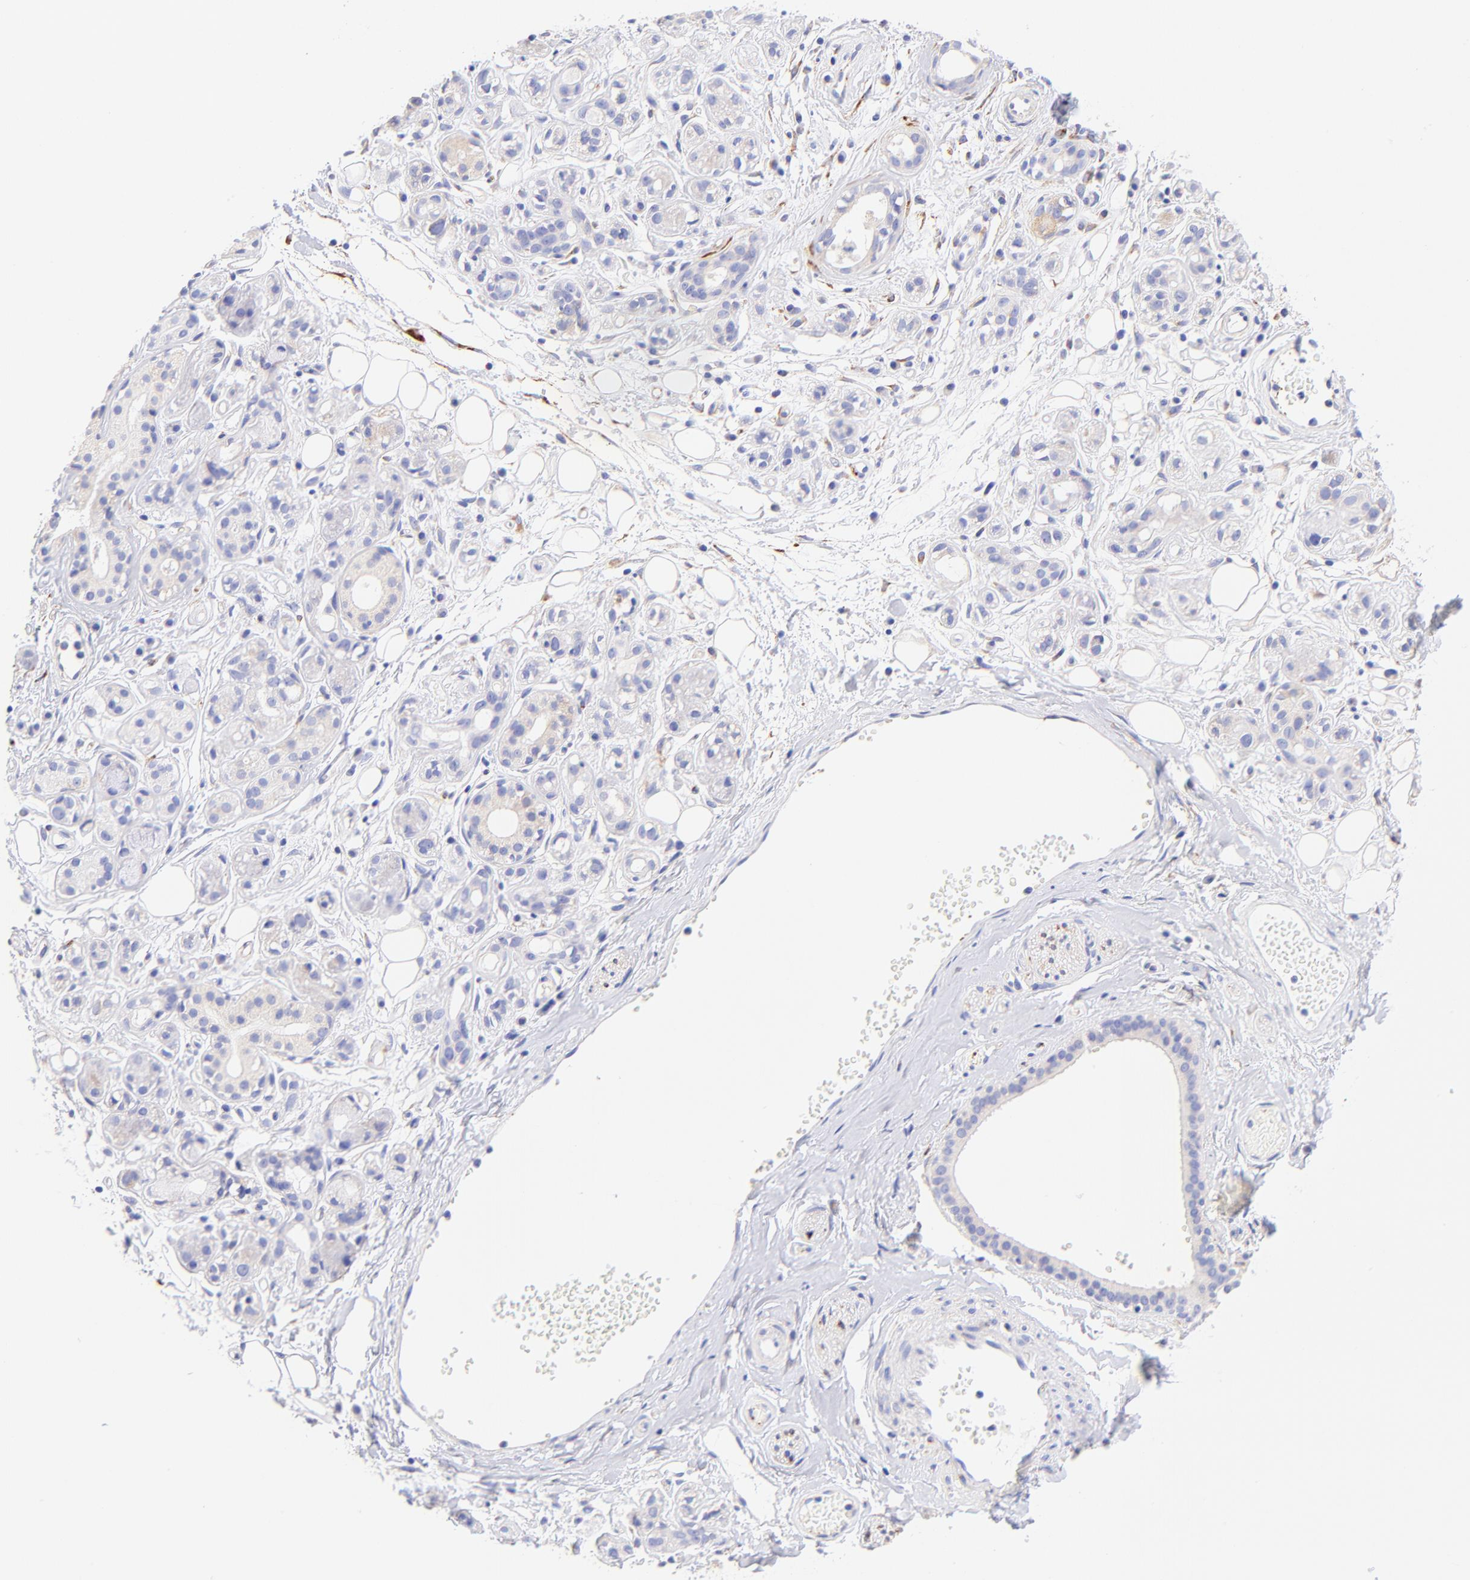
{"staining": {"intensity": "negative", "quantity": "none", "location": "none"}, "tissue": "salivary gland", "cell_type": "Glandular cells", "image_type": "normal", "snomed": [{"axis": "morphology", "description": "Normal tissue, NOS"}, {"axis": "topography", "description": "Salivary gland"}], "caption": "IHC histopathology image of unremarkable human salivary gland stained for a protein (brown), which reveals no expression in glandular cells. (DAB IHC, high magnification).", "gene": "SPARC", "patient": {"sex": "male", "age": 54}}